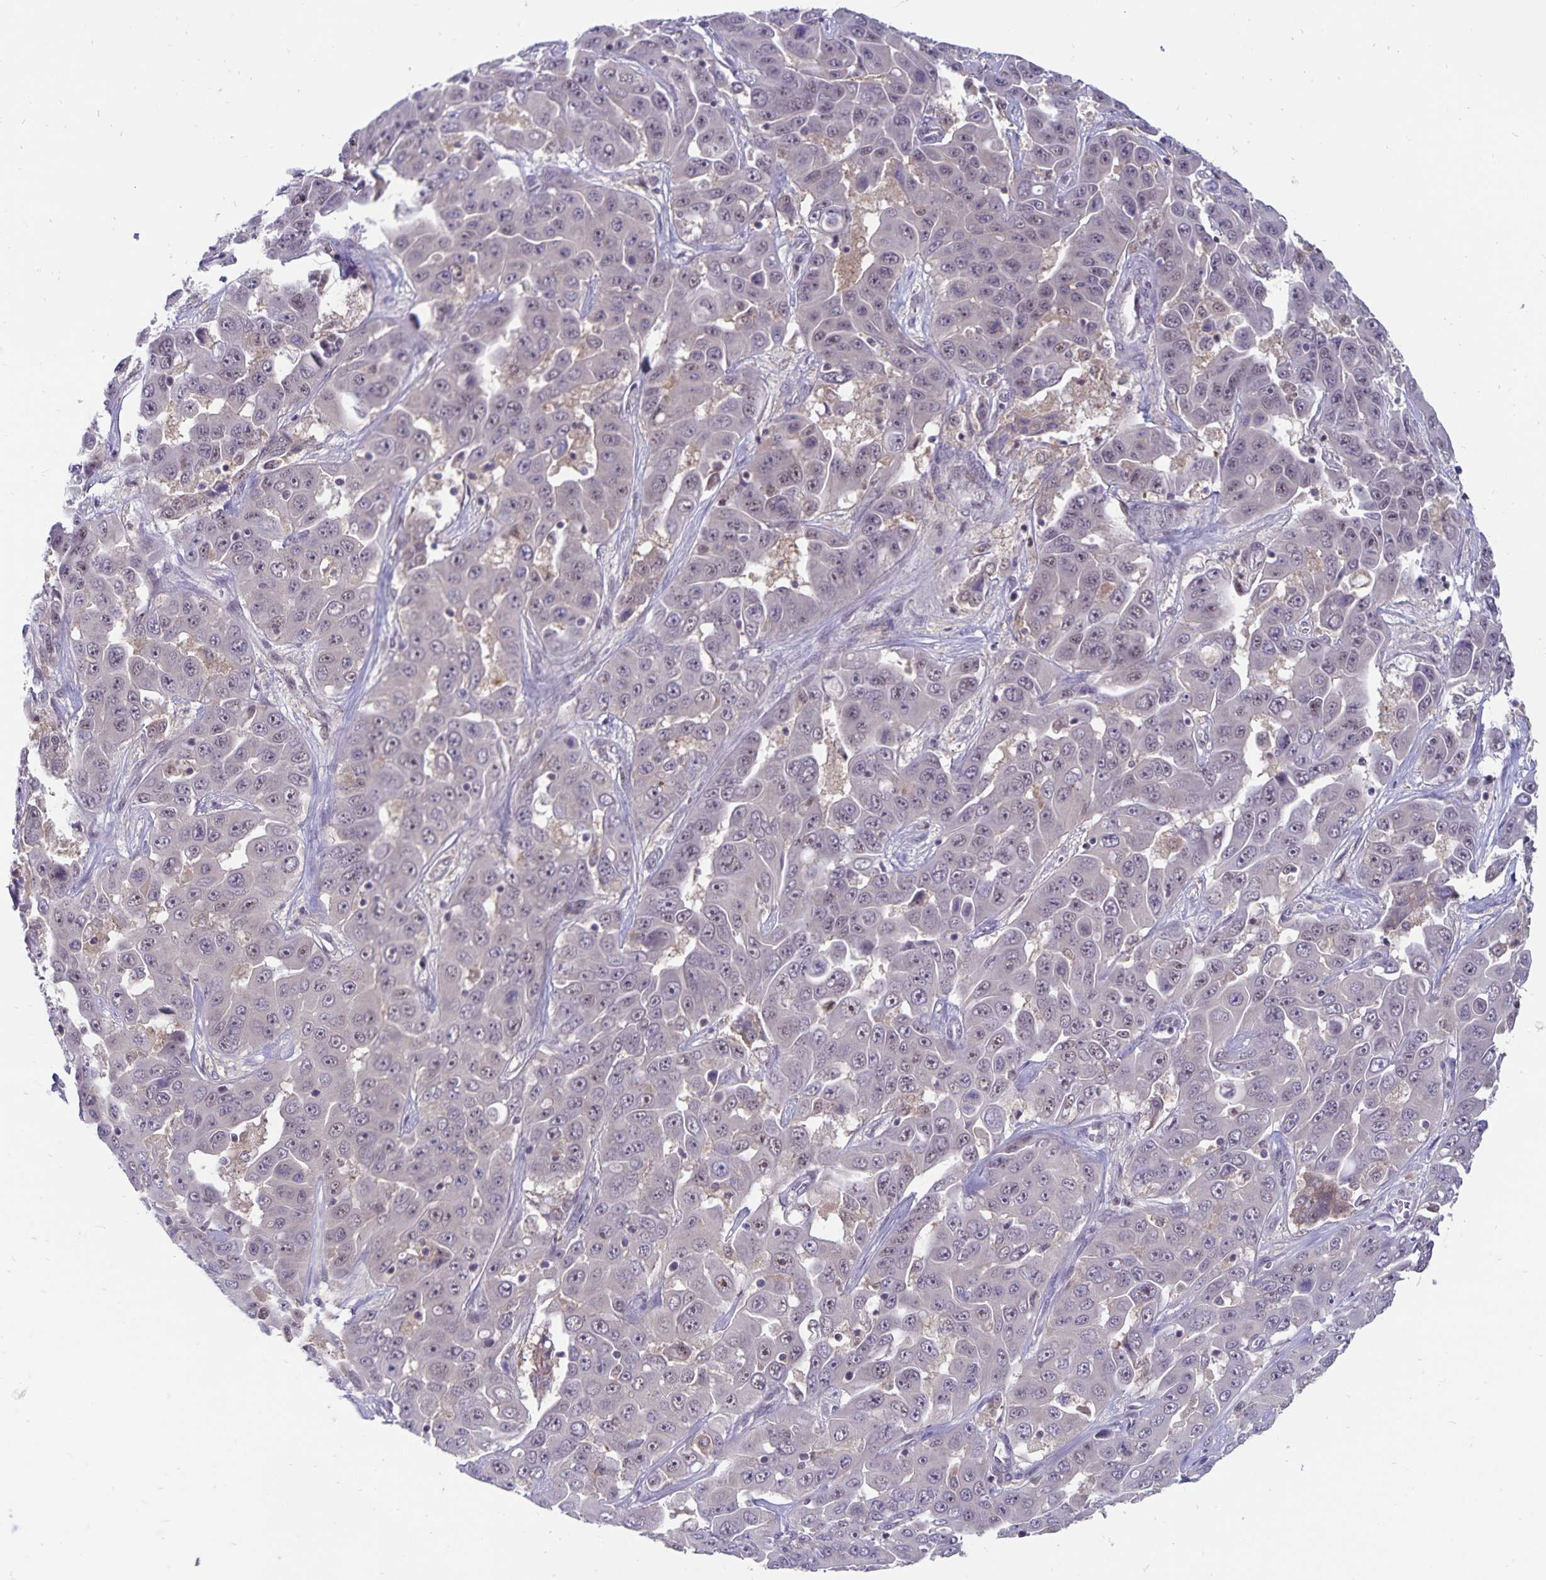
{"staining": {"intensity": "weak", "quantity": "<25%", "location": "nuclear"}, "tissue": "liver cancer", "cell_type": "Tumor cells", "image_type": "cancer", "snomed": [{"axis": "morphology", "description": "Cholangiocarcinoma"}, {"axis": "topography", "description": "Liver"}], "caption": "Human cholangiocarcinoma (liver) stained for a protein using IHC displays no expression in tumor cells.", "gene": "EXOC6B", "patient": {"sex": "female", "age": 52}}